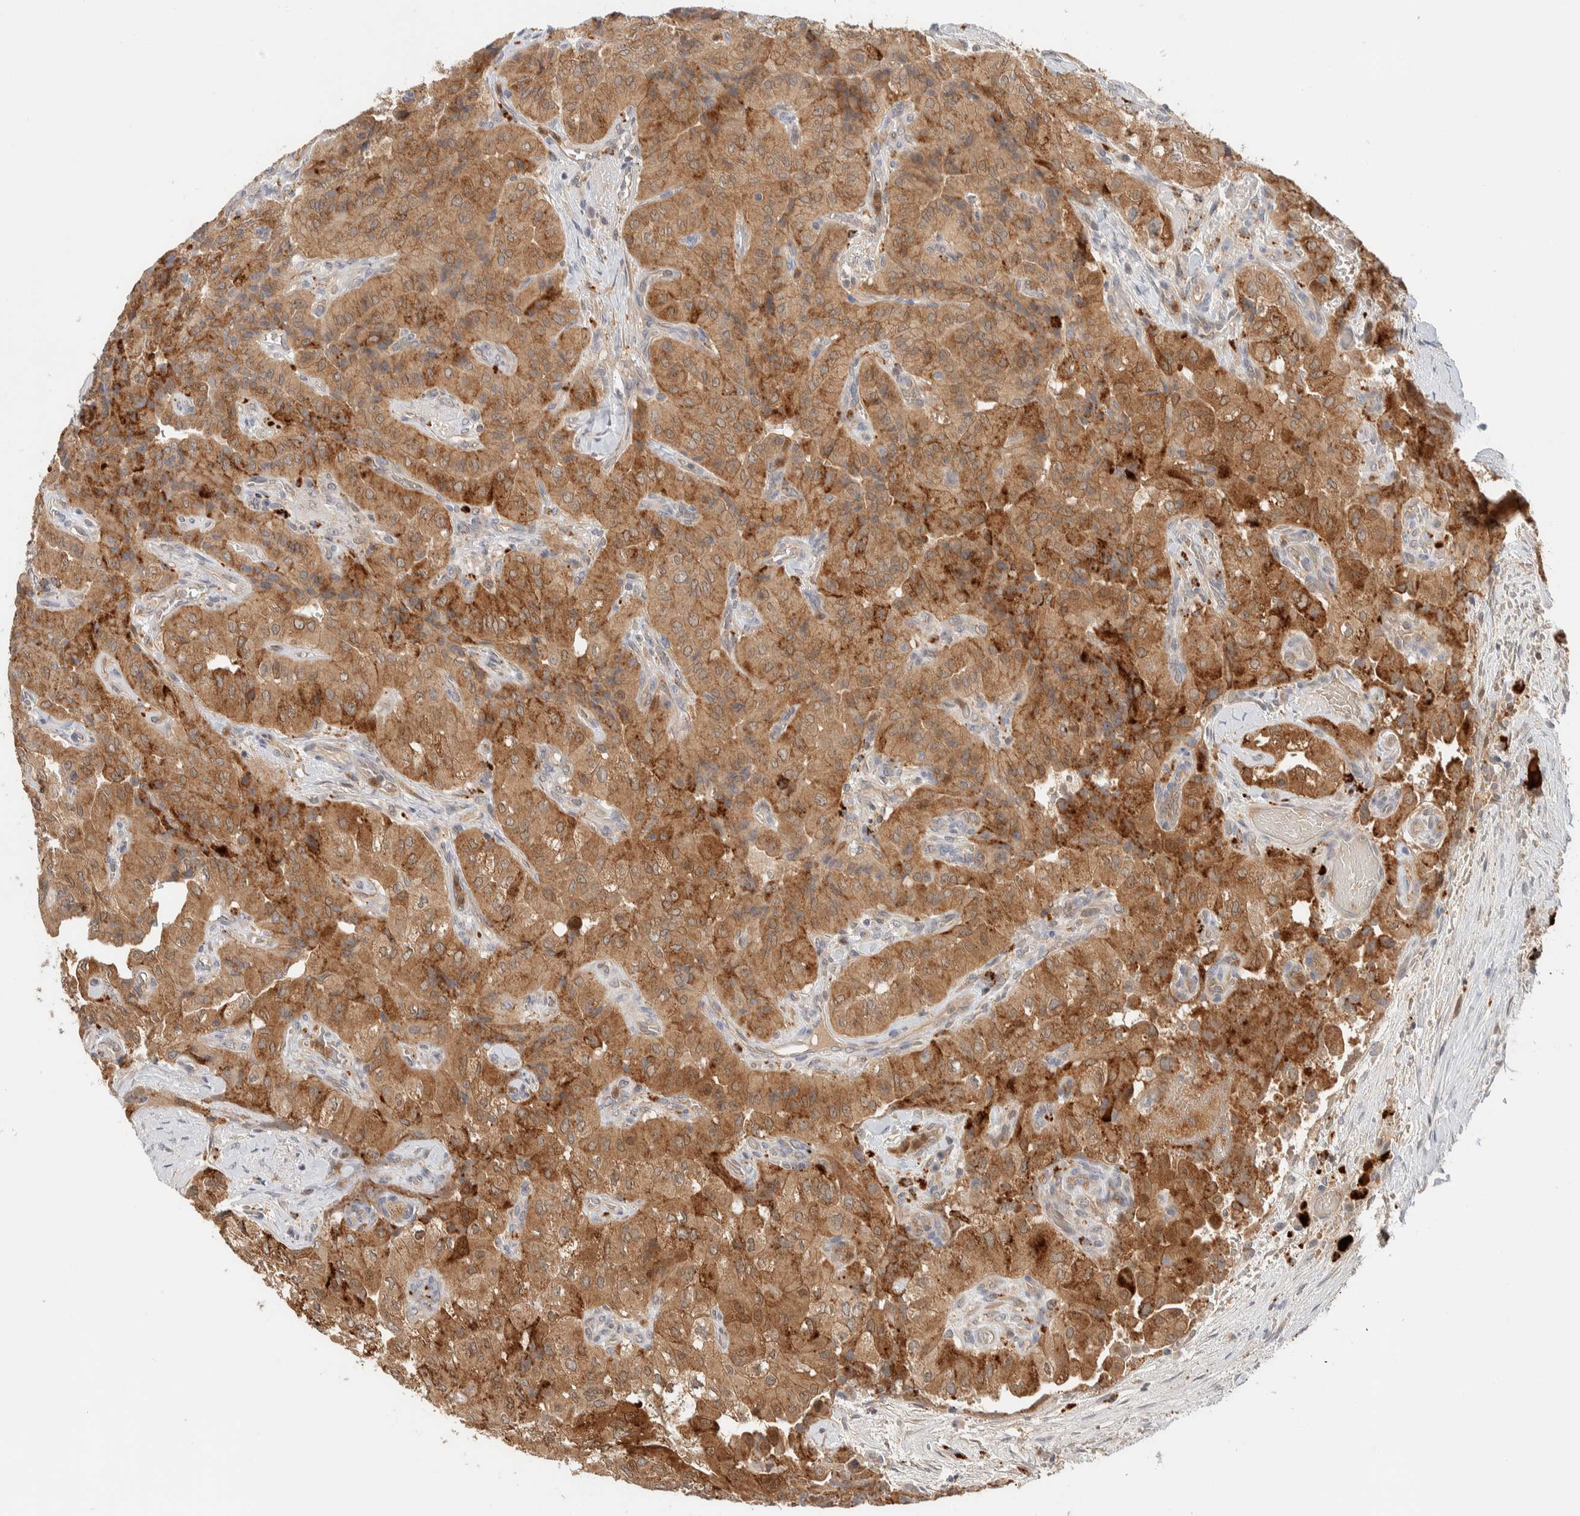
{"staining": {"intensity": "moderate", "quantity": ">75%", "location": "cytoplasmic/membranous"}, "tissue": "thyroid cancer", "cell_type": "Tumor cells", "image_type": "cancer", "snomed": [{"axis": "morphology", "description": "Papillary adenocarcinoma, NOS"}, {"axis": "topography", "description": "Thyroid gland"}], "caption": "Thyroid papillary adenocarcinoma stained with DAB (3,3'-diaminobenzidine) immunohistochemistry shows medium levels of moderate cytoplasmic/membranous staining in approximately >75% of tumor cells.", "gene": "GCLM", "patient": {"sex": "female", "age": 59}}